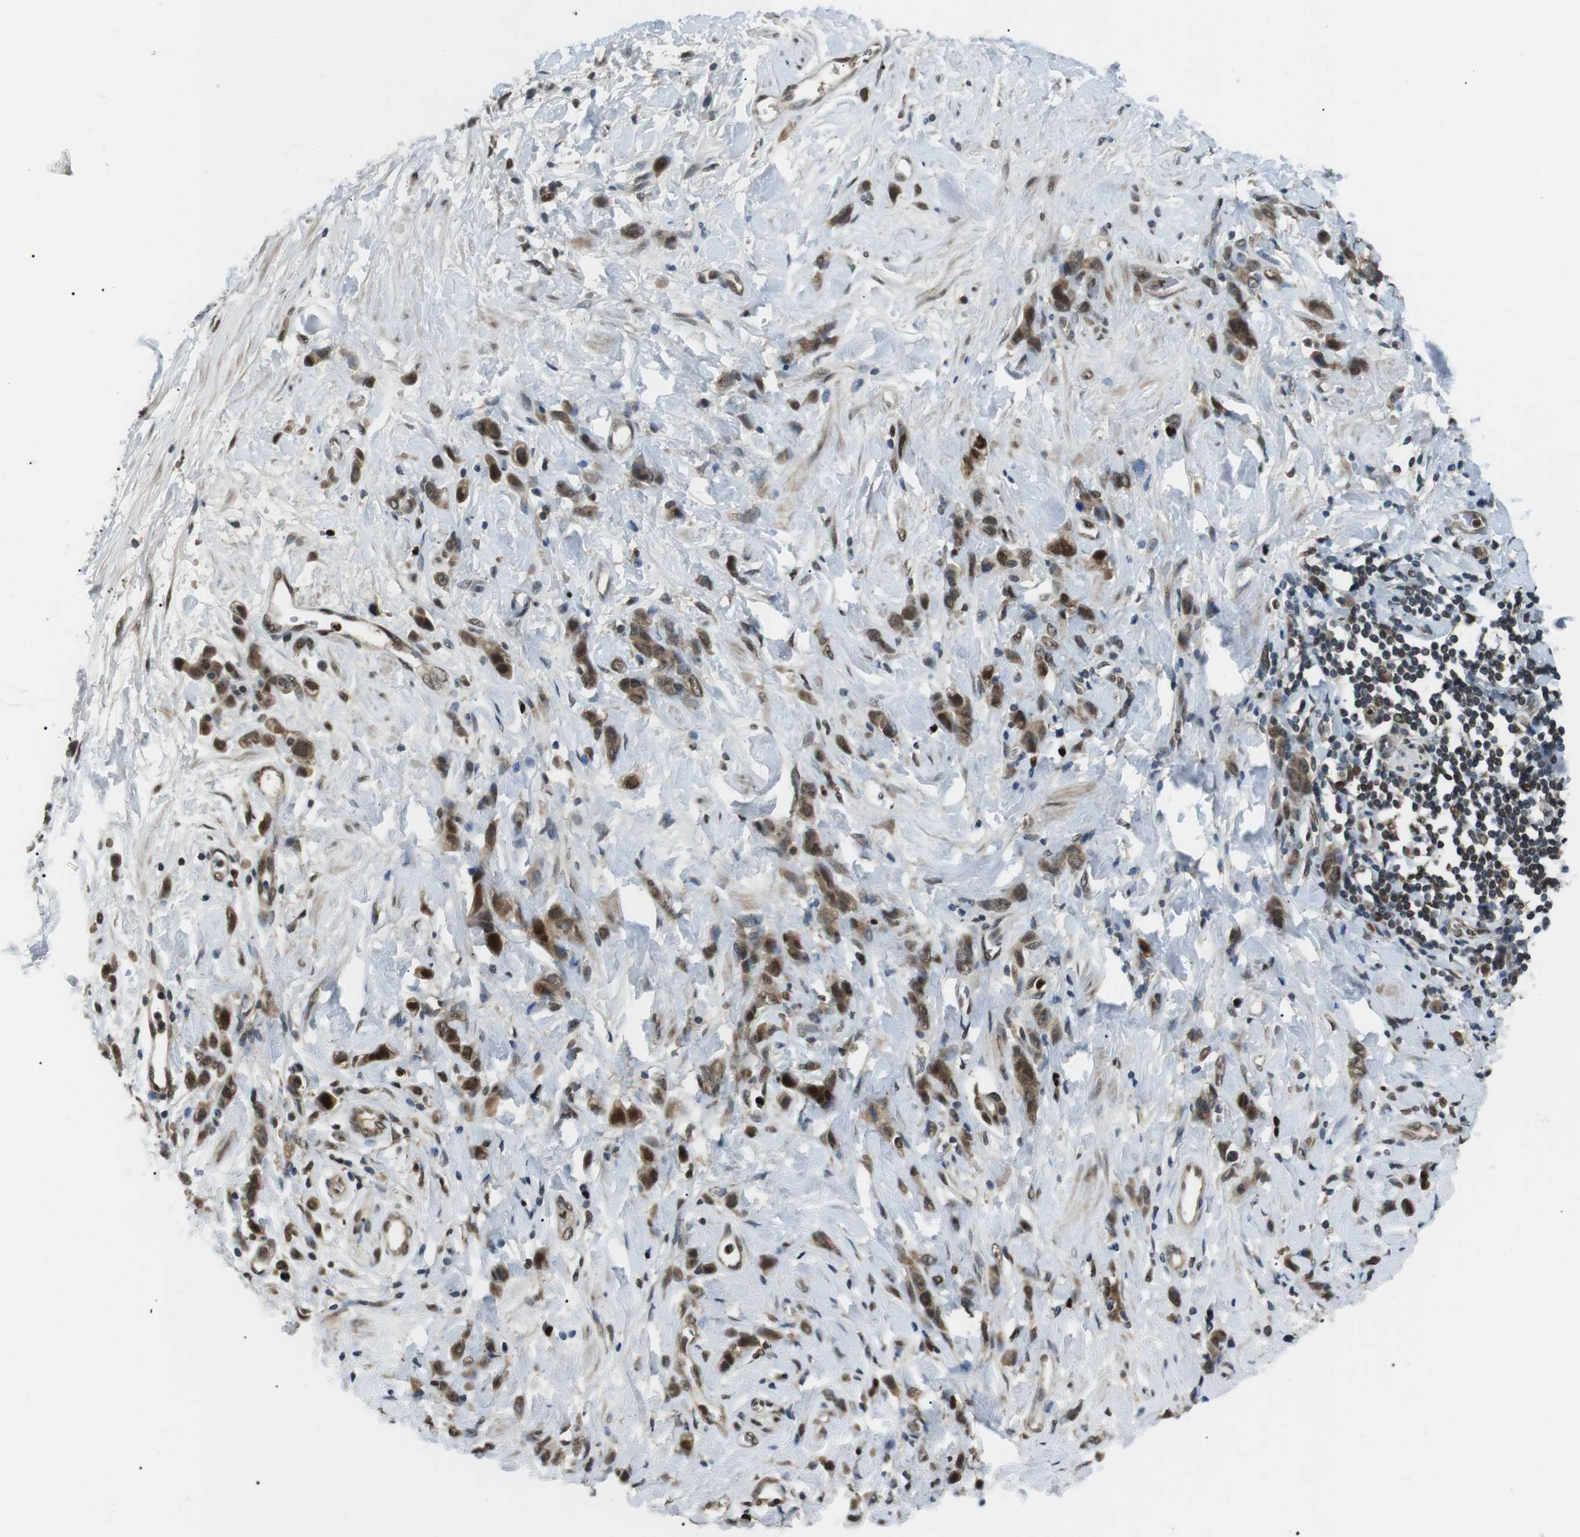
{"staining": {"intensity": "moderate", "quantity": ">75%", "location": "cytoplasmic/membranous,nuclear"}, "tissue": "stomach cancer", "cell_type": "Tumor cells", "image_type": "cancer", "snomed": [{"axis": "morphology", "description": "Normal tissue, NOS"}, {"axis": "morphology", "description": "Adenocarcinoma, NOS"}, {"axis": "topography", "description": "Stomach"}], "caption": "A high-resolution image shows immunohistochemistry staining of stomach cancer (adenocarcinoma), which reveals moderate cytoplasmic/membranous and nuclear staining in approximately >75% of tumor cells.", "gene": "ORAI3", "patient": {"sex": "male", "age": 82}}